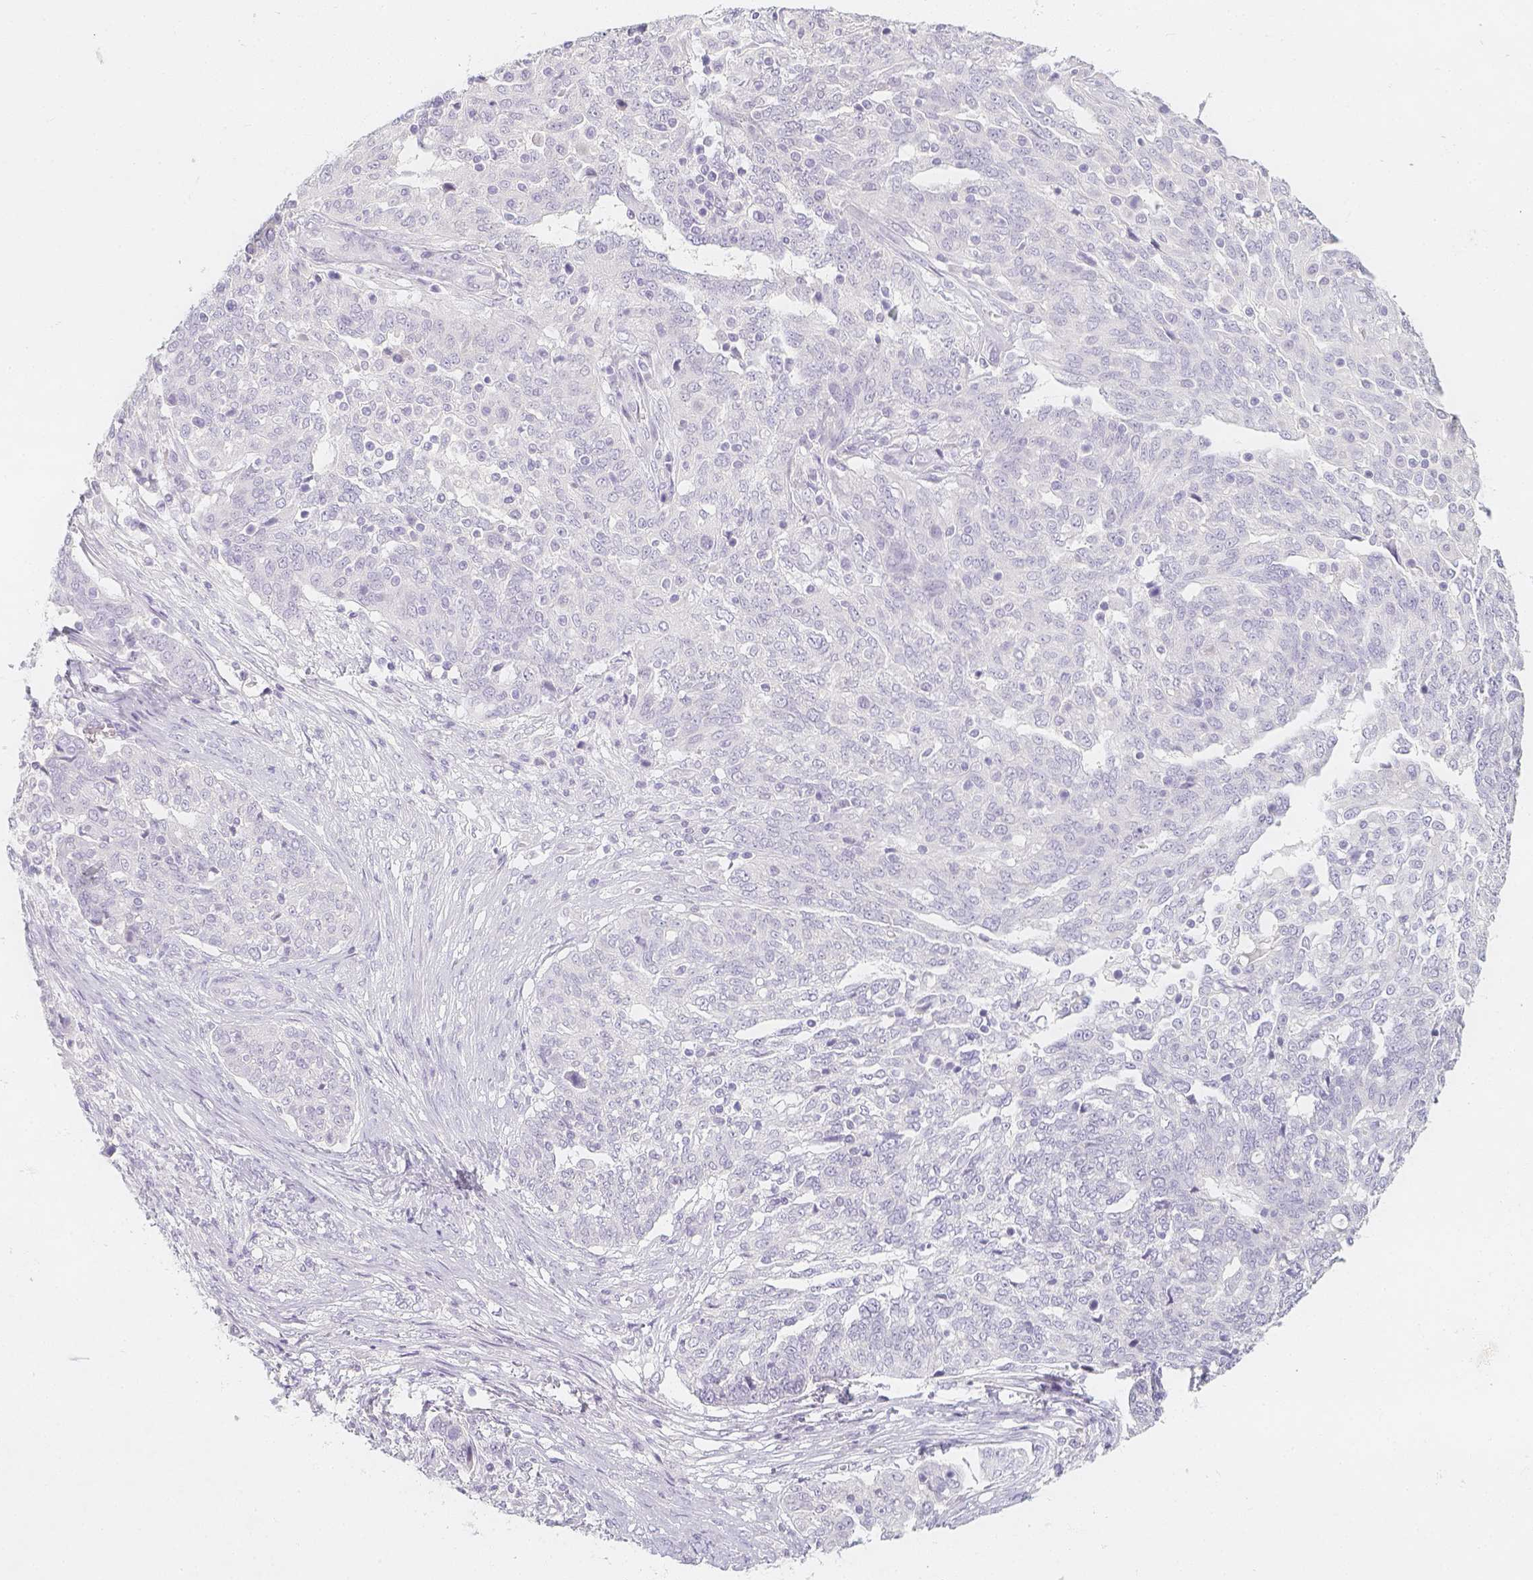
{"staining": {"intensity": "negative", "quantity": "none", "location": "none"}, "tissue": "ovarian cancer", "cell_type": "Tumor cells", "image_type": "cancer", "snomed": [{"axis": "morphology", "description": "Cystadenocarcinoma, serous, NOS"}, {"axis": "topography", "description": "Ovary"}], "caption": "There is no significant positivity in tumor cells of ovarian cancer.", "gene": "SLC18A1", "patient": {"sex": "female", "age": 67}}